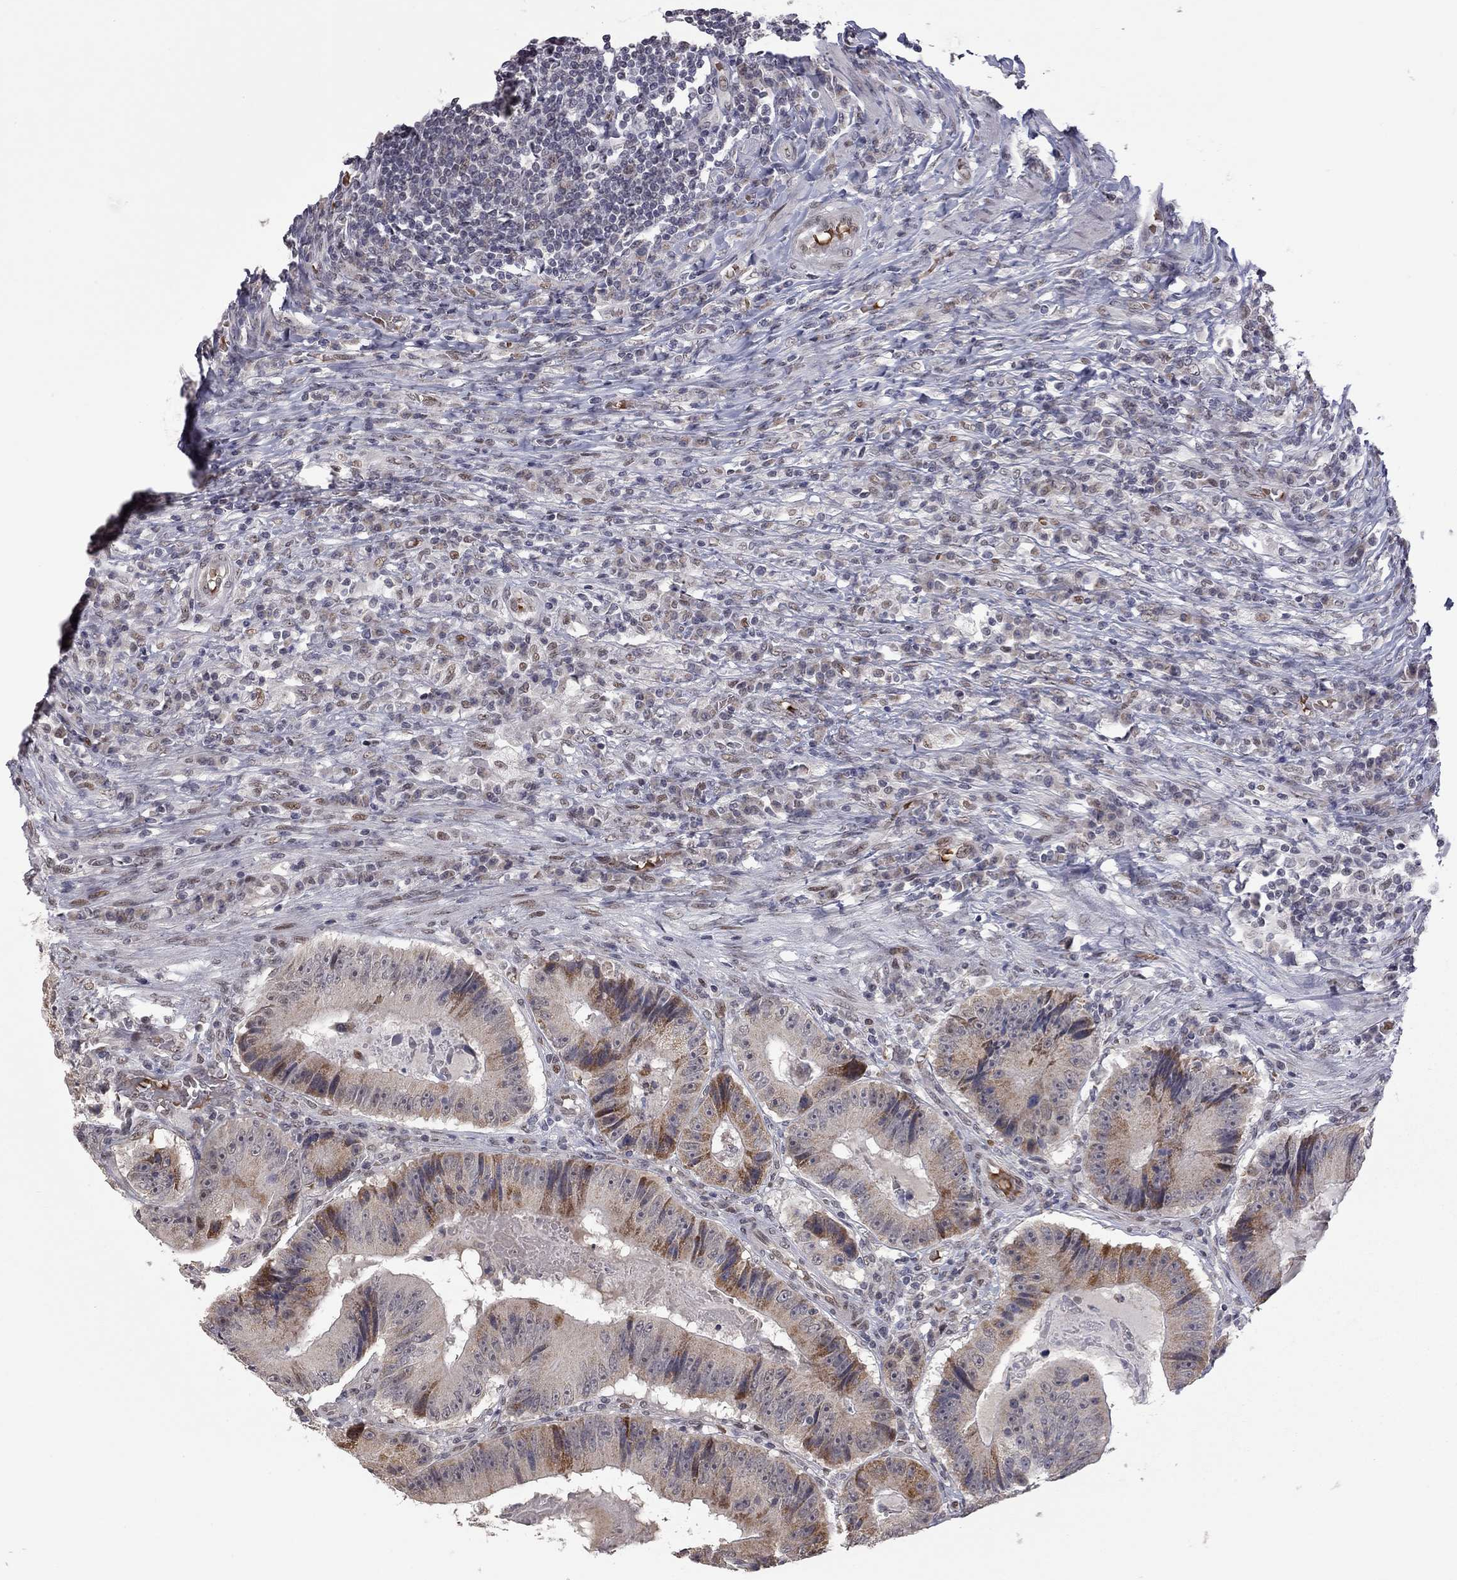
{"staining": {"intensity": "strong", "quantity": "25%-75%", "location": "cytoplasmic/membranous"}, "tissue": "colorectal cancer", "cell_type": "Tumor cells", "image_type": "cancer", "snomed": [{"axis": "morphology", "description": "Adenocarcinoma, NOS"}, {"axis": "topography", "description": "Colon"}], "caption": "Tumor cells display strong cytoplasmic/membranous staining in approximately 25%-75% of cells in adenocarcinoma (colorectal).", "gene": "MC3R", "patient": {"sex": "female", "age": 86}}